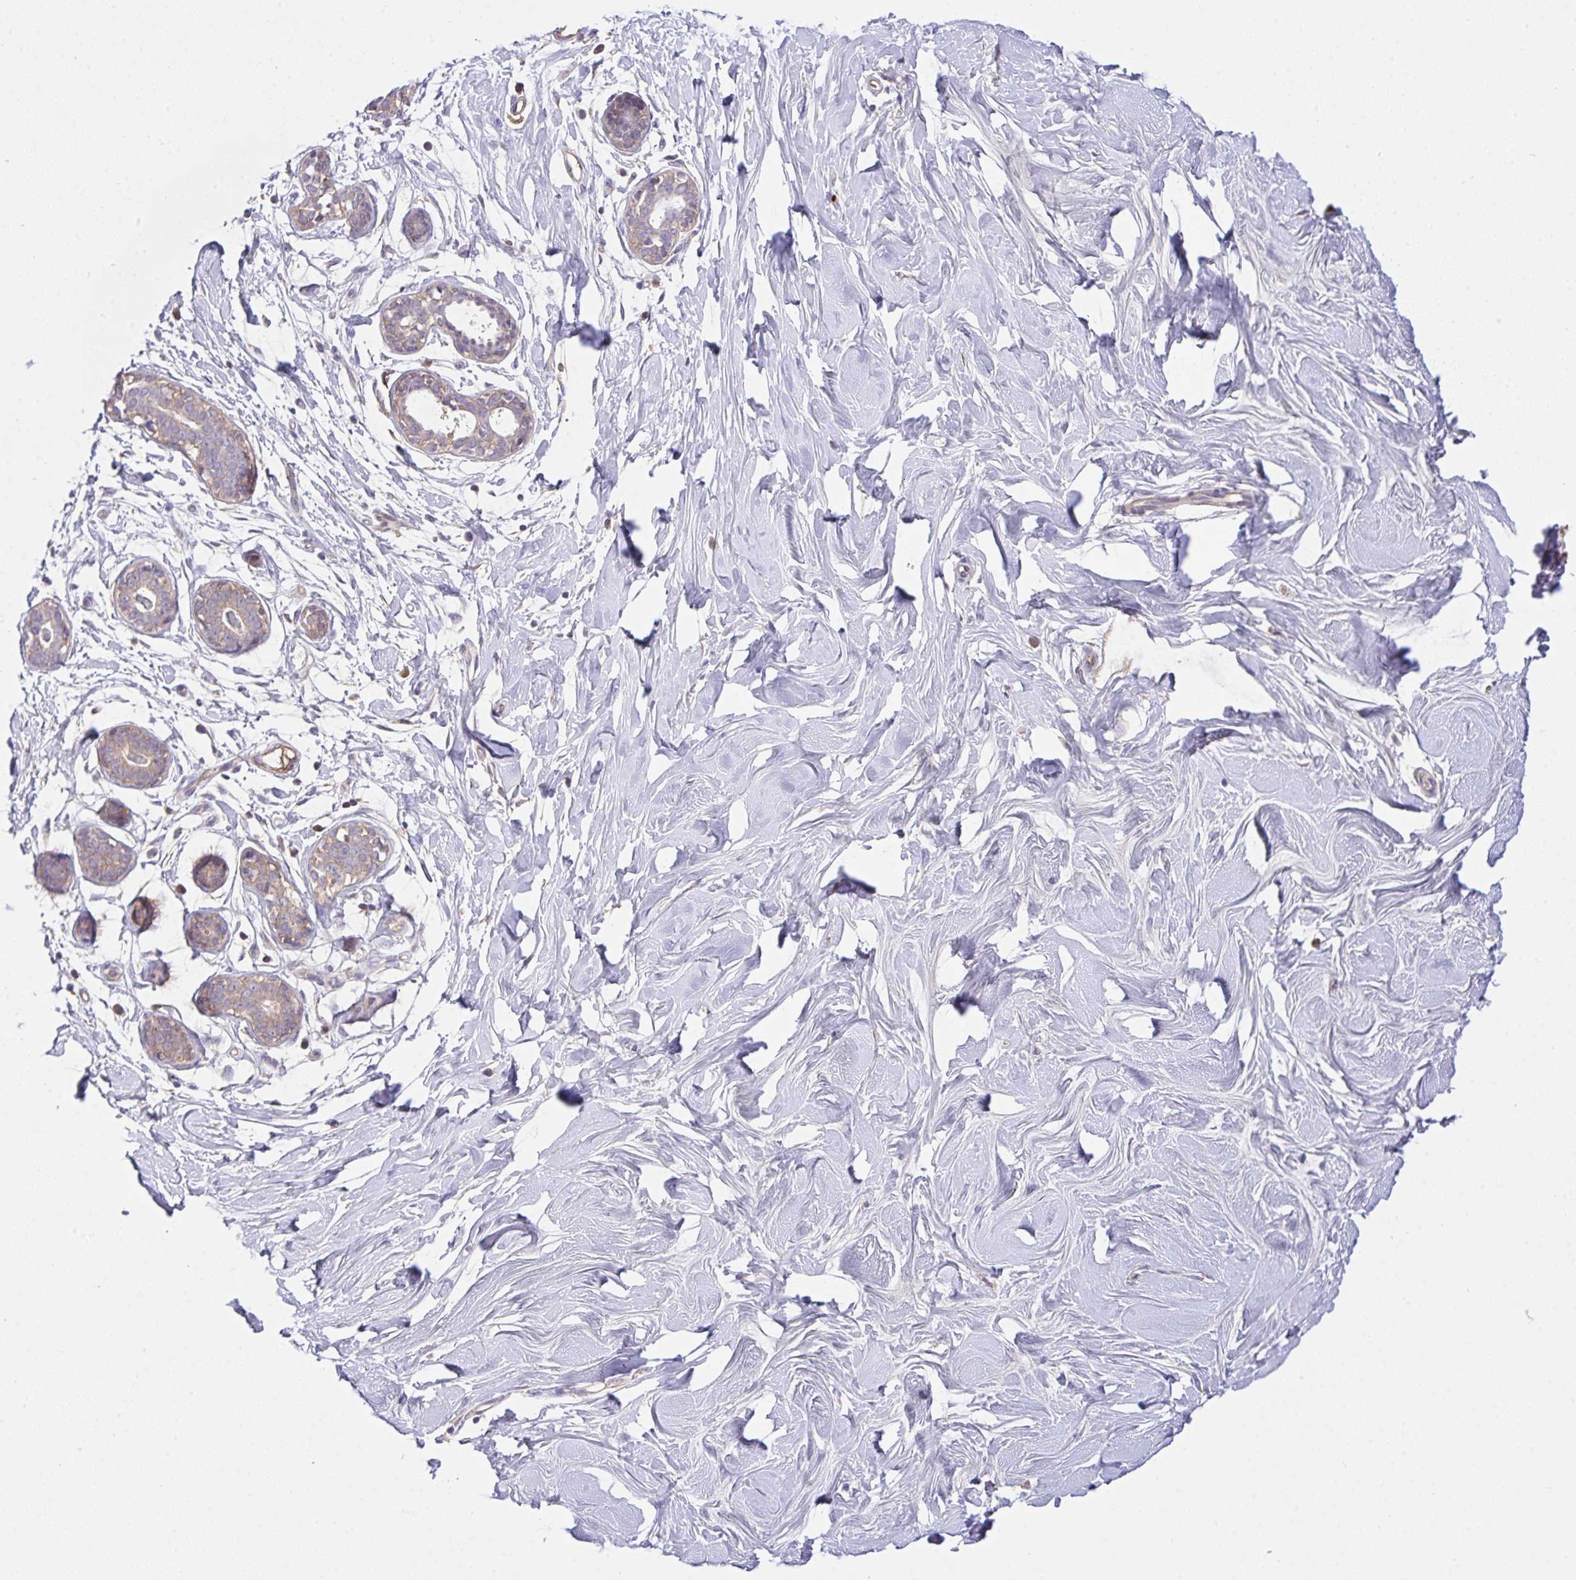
{"staining": {"intensity": "negative", "quantity": "none", "location": "none"}, "tissue": "breast", "cell_type": "Adipocytes", "image_type": "normal", "snomed": [{"axis": "morphology", "description": "Normal tissue, NOS"}, {"axis": "topography", "description": "Breast"}], "caption": "DAB immunohistochemical staining of normal breast exhibits no significant staining in adipocytes.", "gene": "ZNF581", "patient": {"sex": "female", "age": 27}}